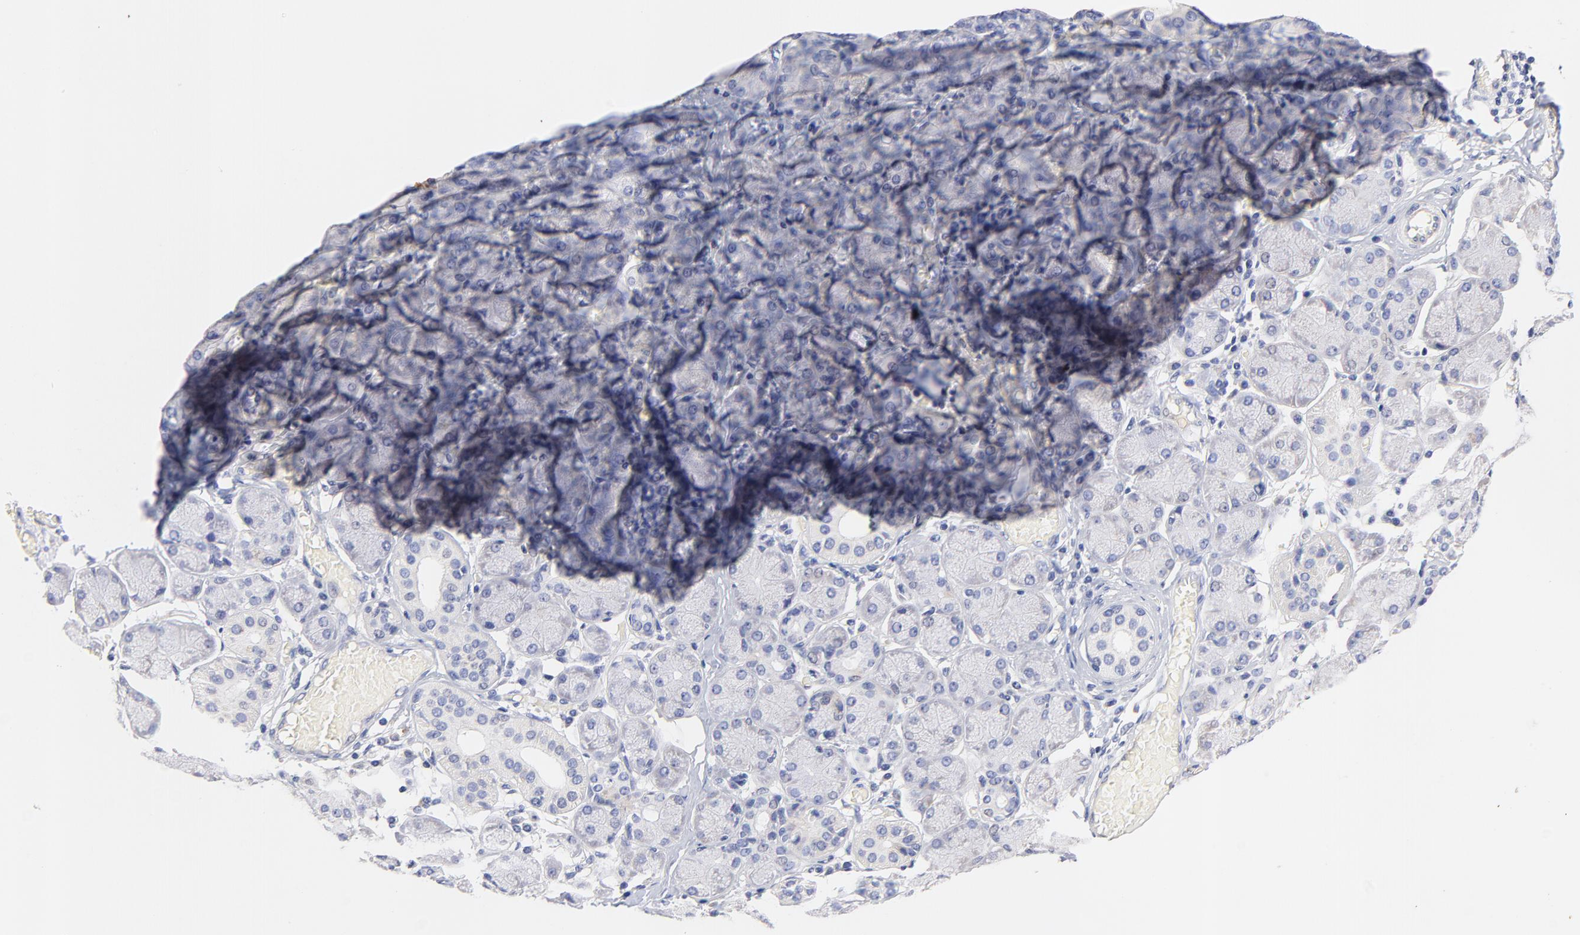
{"staining": {"intensity": "weak", "quantity": "<25%", "location": "cytoplasmic/membranous"}, "tissue": "salivary gland", "cell_type": "Glandular cells", "image_type": "normal", "snomed": [{"axis": "morphology", "description": "Normal tissue, NOS"}, {"axis": "topography", "description": "Salivary gland"}], "caption": "Glandular cells are negative for brown protein staining in unremarkable salivary gland. The staining is performed using DAB (3,3'-diaminobenzidine) brown chromogen with nuclei counter-stained in using hematoxylin.", "gene": "HS3ST1", "patient": {"sex": "female", "age": 24}}